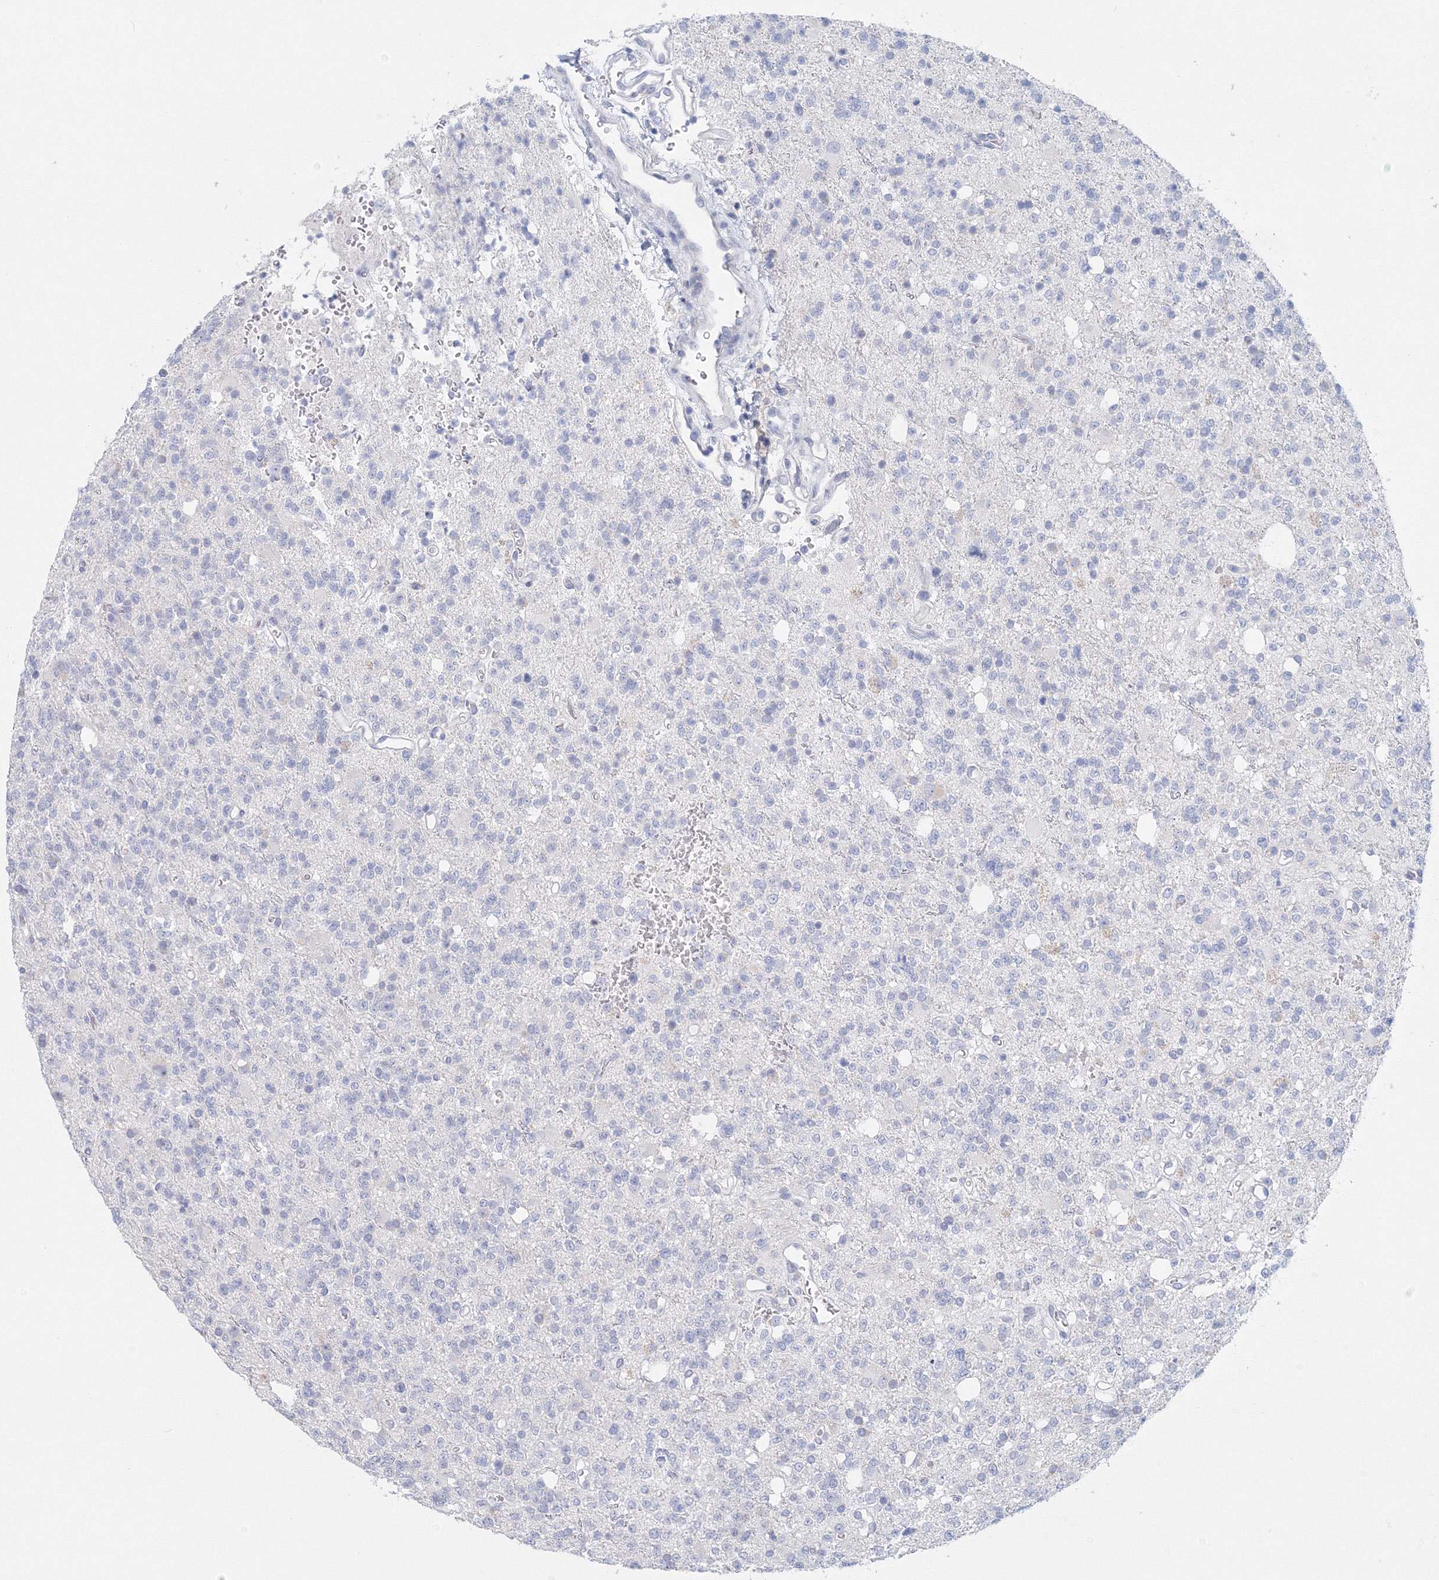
{"staining": {"intensity": "negative", "quantity": "none", "location": "none"}, "tissue": "glioma", "cell_type": "Tumor cells", "image_type": "cancer", "snomed": [{"axis": "morphology", "description": "Glioma, malignant, High grade"}, {"axis": "topography", "description": "Brain"}], "caption": "This image is of malignant glioma (high-grade) stained with IHC to label a protein in brown with the nuclei are counter-stained blue. There is no positivity in tumor cells.", "gene": "VSIG1", "patient": {"sex": "female", "age": 62}}